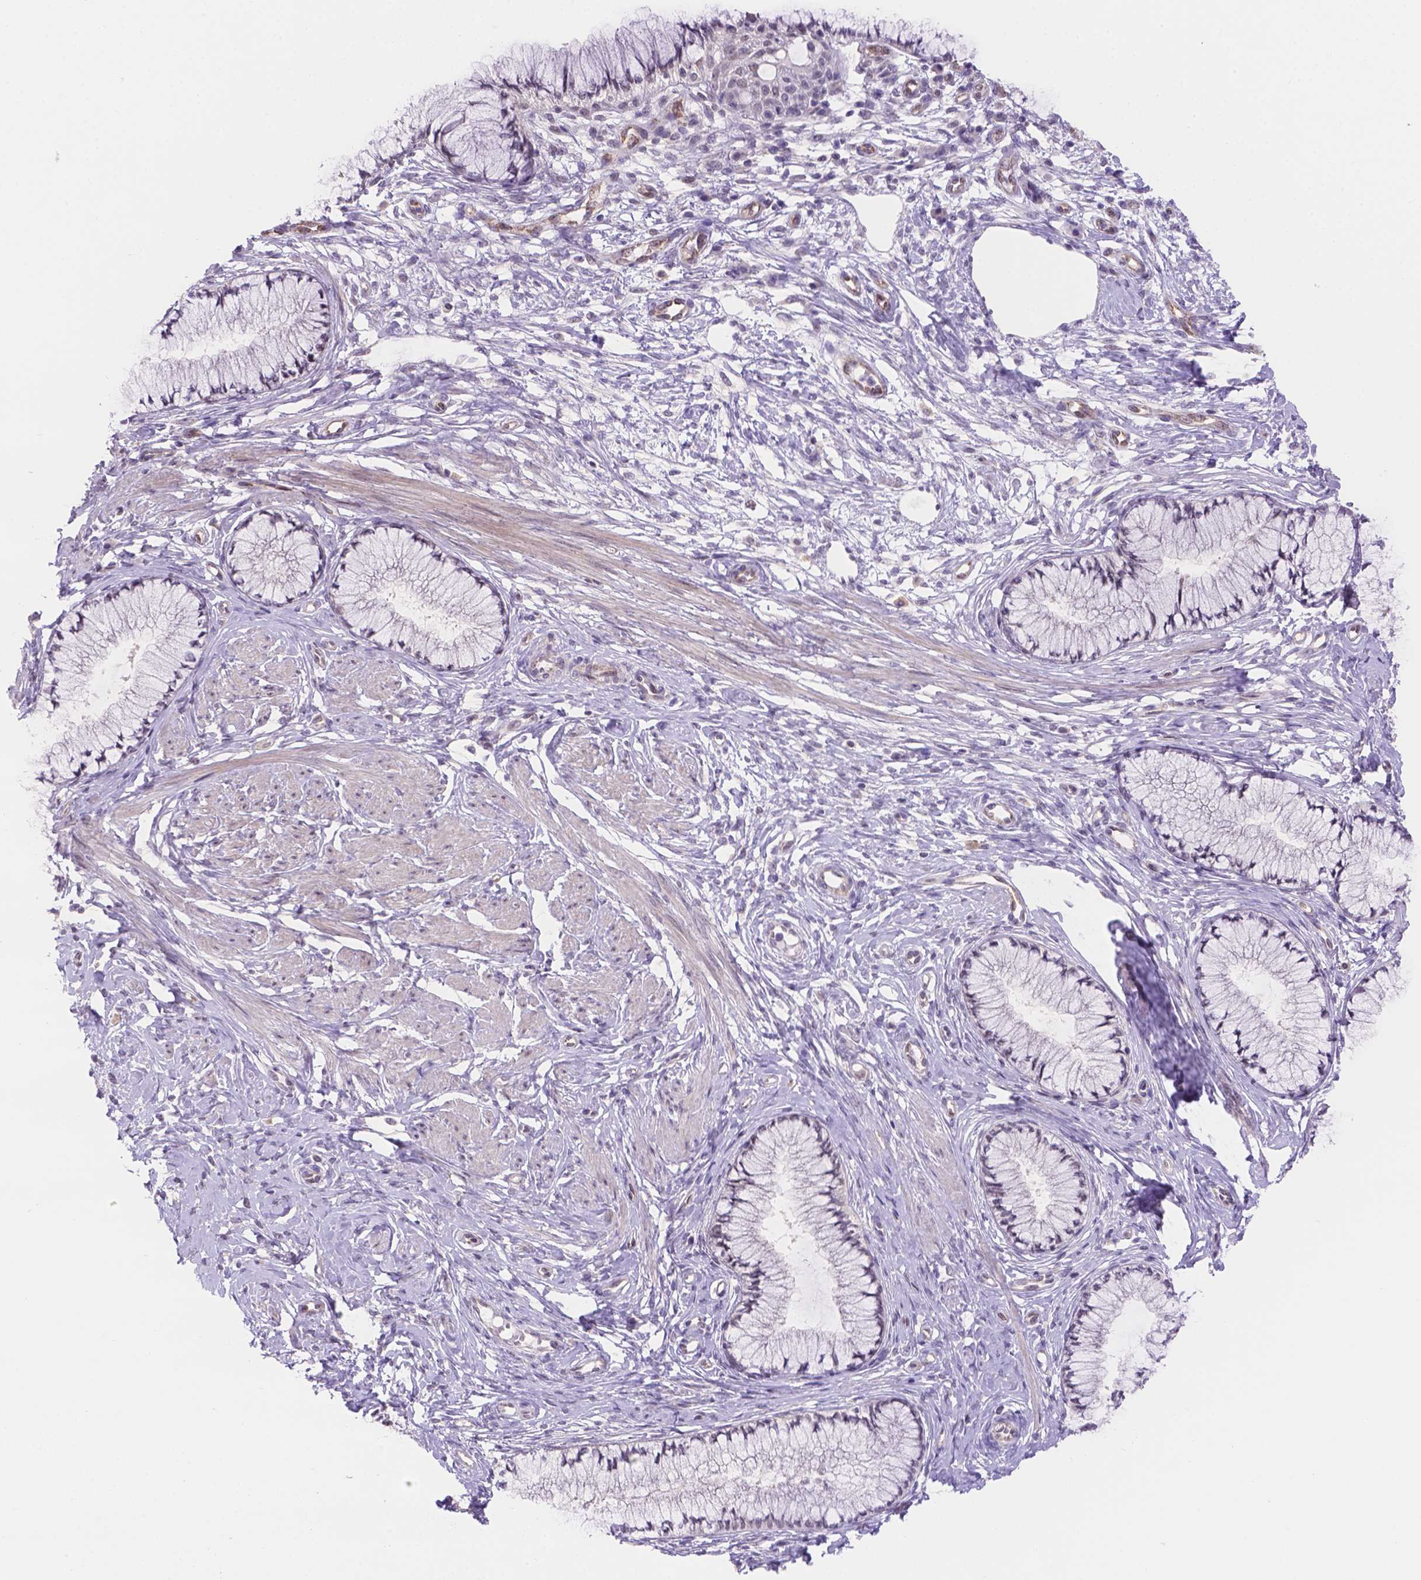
{"staining": {"intensity": "negative", "quantity": "none", "location": "none"}, "tissue": "cervix", "cell_type": "Glandular cells", "image_type": "normal", "snomed": [{"axis": "morphology", "description": "Normal tissue, NOS"}, {"axis": "topography", "description": "Cervix"}], "caption": "Immunohistochemistry photomicrograph of unremarkable cervix: cervix stained with DAB (3,3'-diaminobenzidine) demonstrates no significant protein expression in glandular cells.", "gene": "NXPE2", "patient": {"sex": "female", "age": 37}}